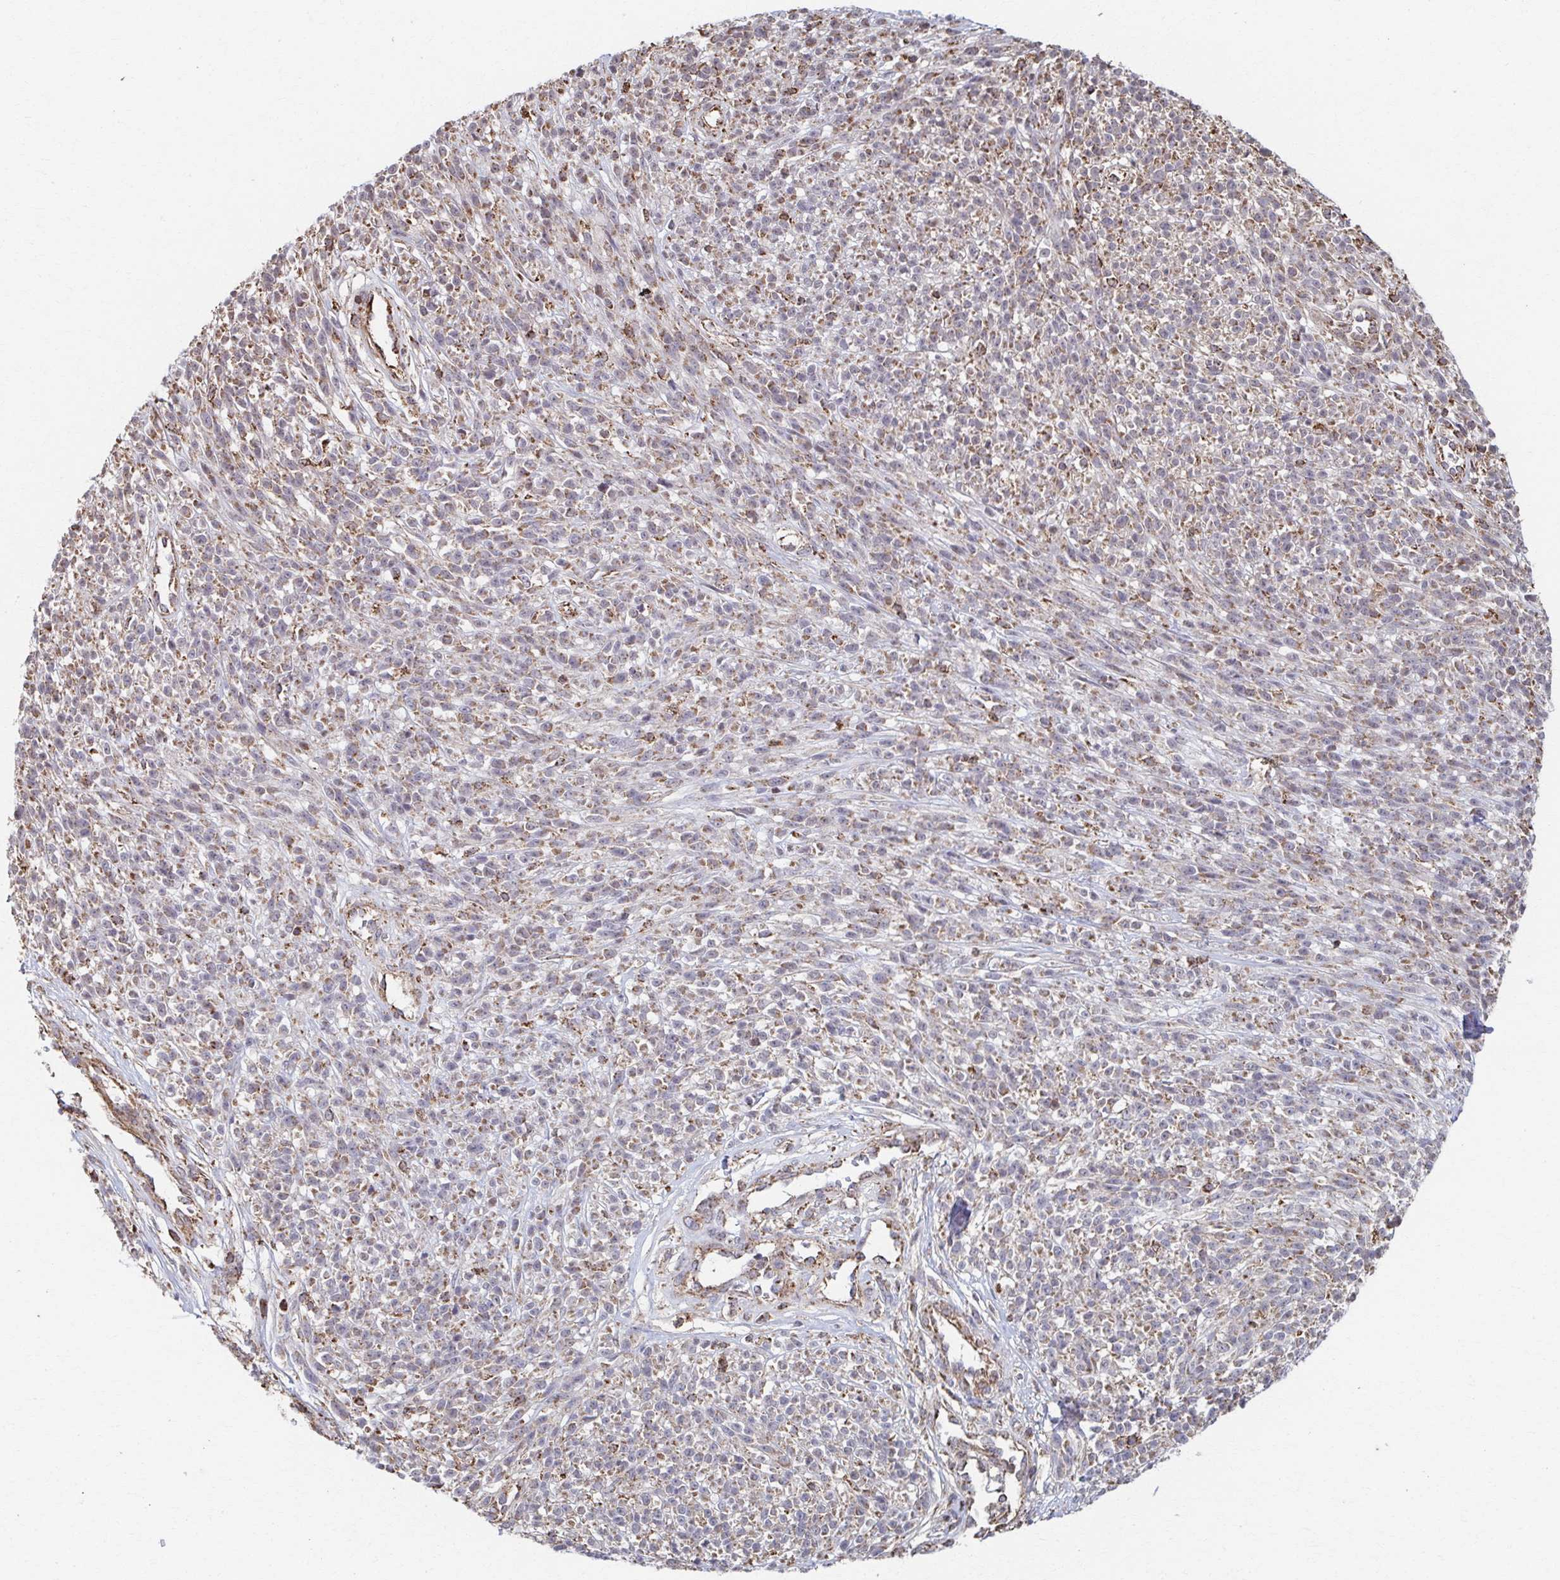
{"staining": {"intensity": "weak", "quantity": ">75%", "location": "cytoplasmic/membranous"}, "tissue": "melanoma", "cell_type": "Tumor cells", "image_type": "cancer", "snomed": [{"axis": "morphology", "description": "Malignant melanoma, NOS"}, {"axis": "topography", "description": "Skin"}, {"axis": "topography", "description": "Skin of trunk"}], "caption": "Protein expression analysis of human melanoma reveals weak cytoplasmic/membranous expression in approximately >75% of tumor cells.", "gene": "KLHL34", "patient": {"sex": "male", "age": 74}}